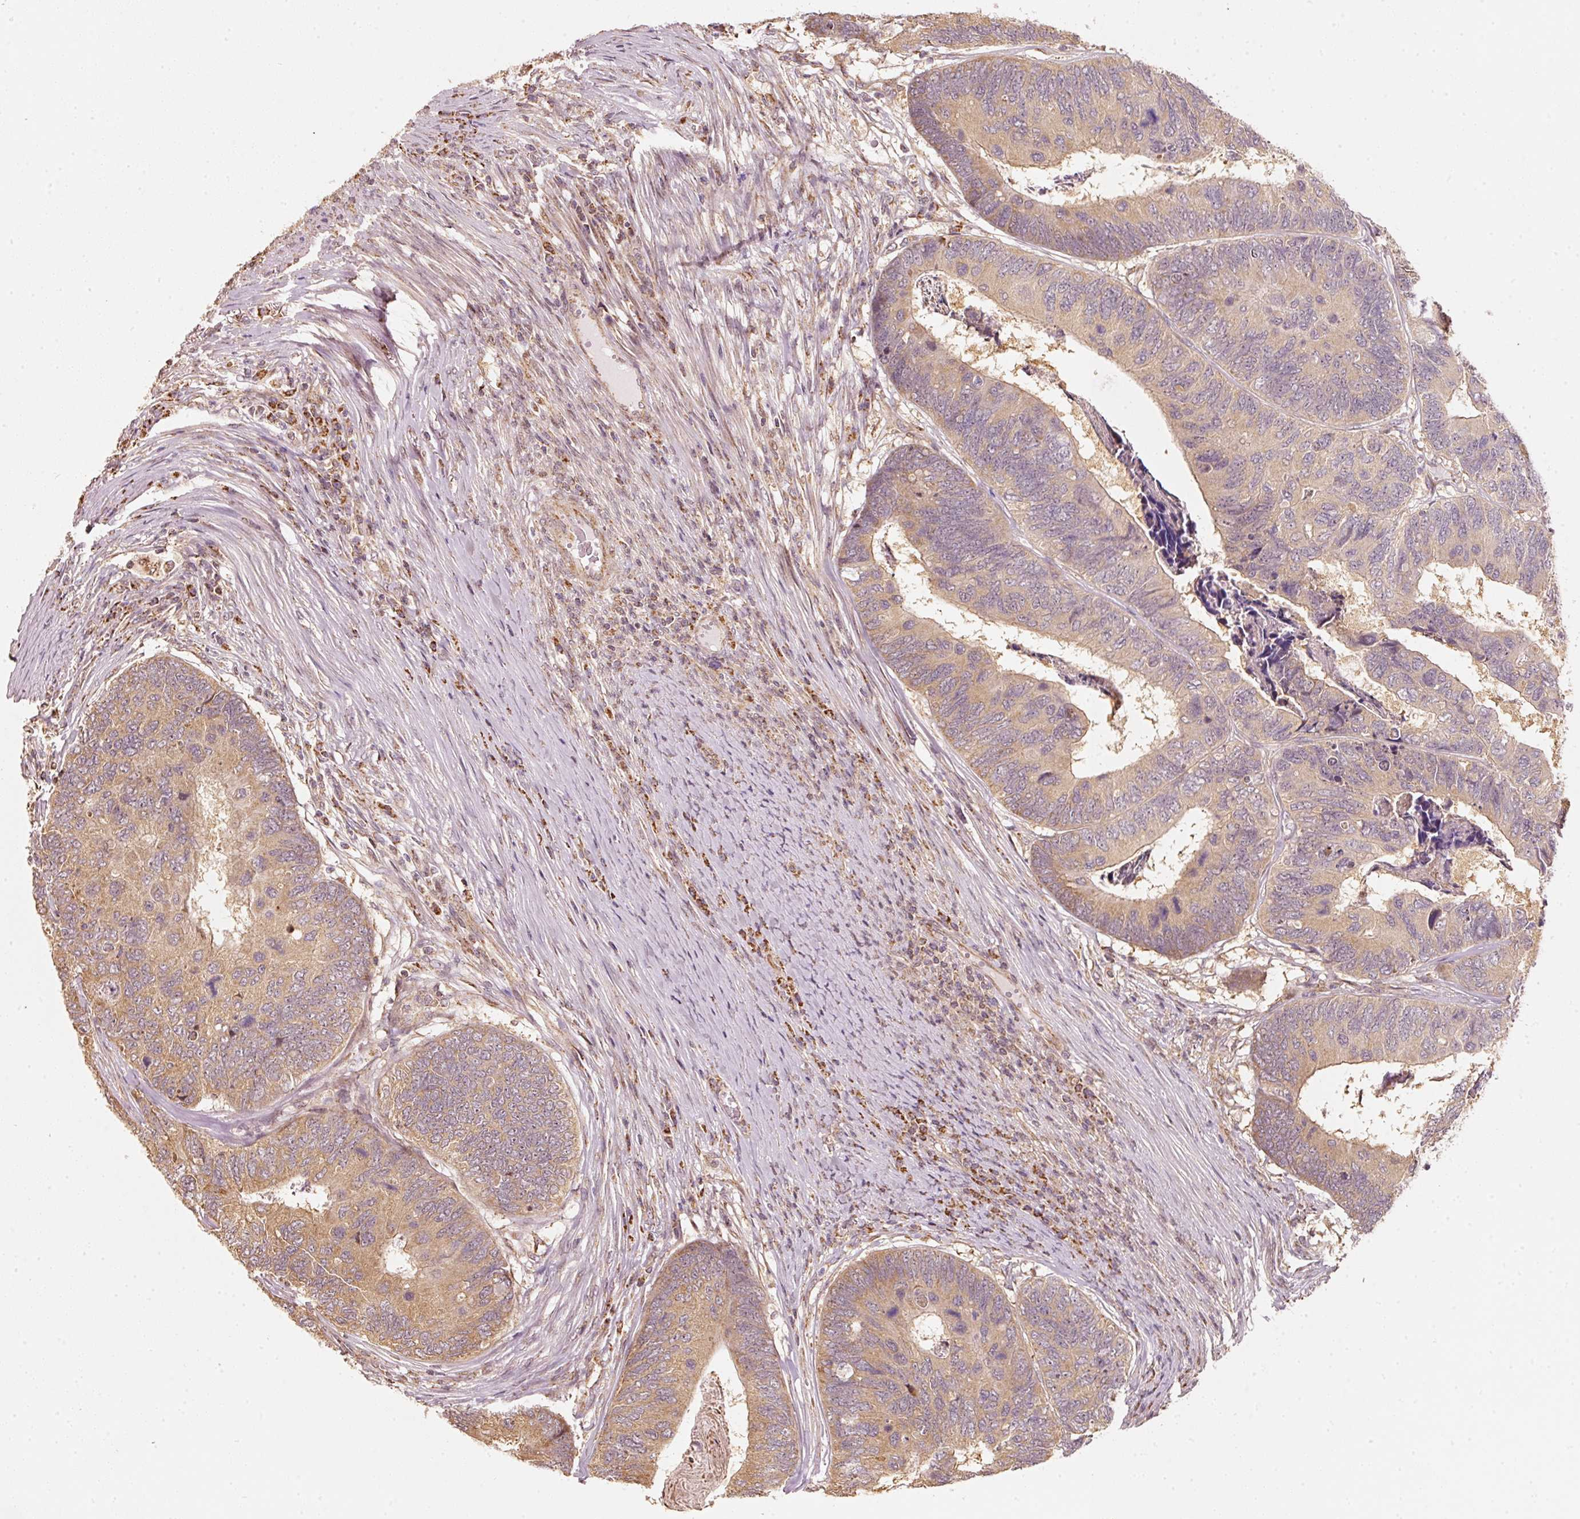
{"staining": {"intensity": "weak", "quantity": ">75%", "location": "cytoplasmic/membranous"}, "tissue": "colorectal cancer", "cell_type": "Tumor cells", "image_type": "cancer", "snomed": [{"axis": "morphology", "description": "Adenocarcinoma, NOS"}, {"axis": "topography", "description": "Colon"}], "caption": "Immunohistochemical staining of human colorectal cancer shows weak cytoplasmic/membranous protein expression in approximately >75% of tumor cells.", "gene": "RAB35", "patient": {"sex": "female", "age": 67}}